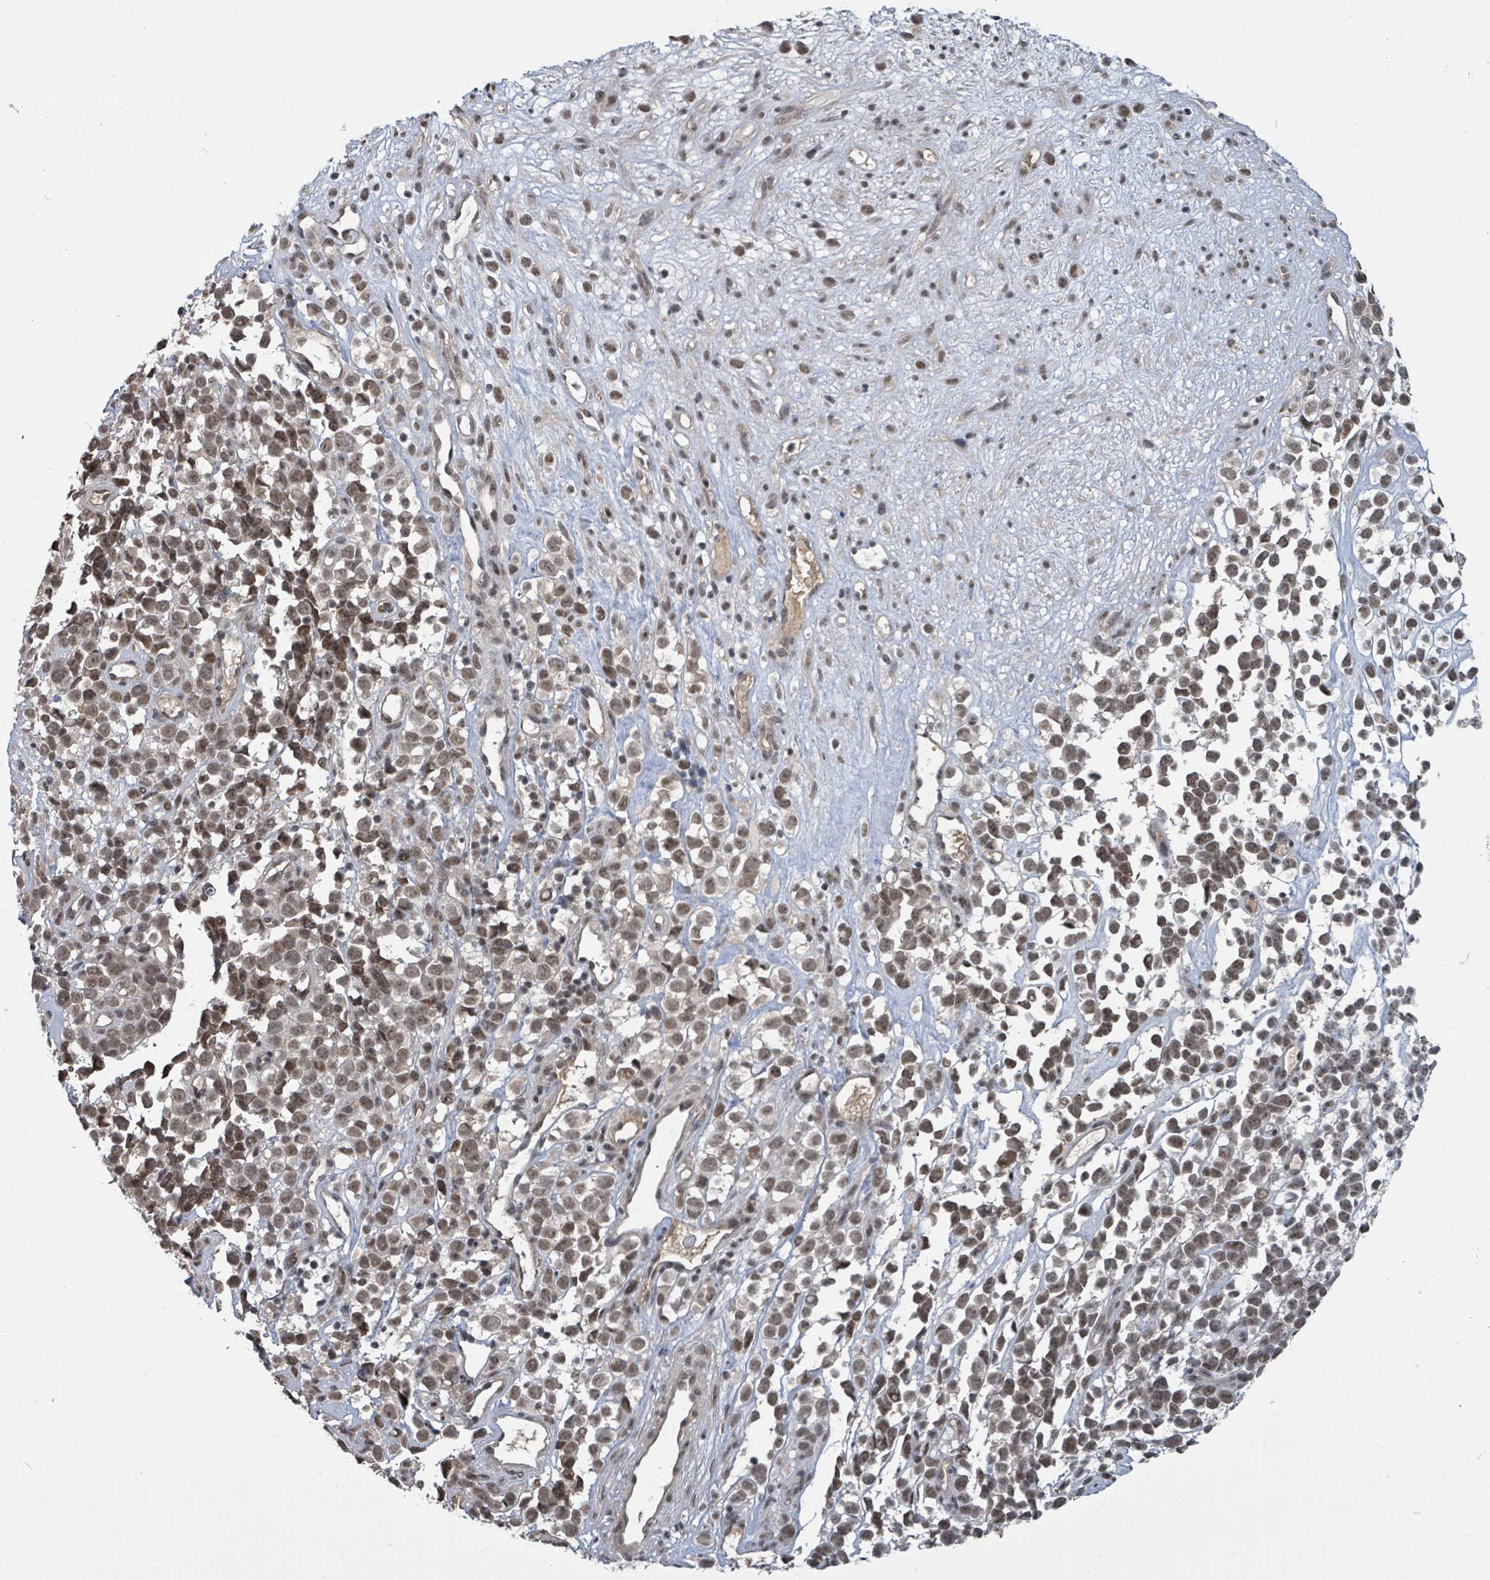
{"staining": {"intensity": "moderate", "quantity": ">75%", "location": "nuclear"}, "tissue": "melanoma", "cell_type": "Tumor cells", "image_type": "cancer", "snomed": [{"axis": "morphology", "description": "Malignant melanoma, NOS"}, {"axis": "topography", "description": "Nose, NOS"}], "caption": "This photomicrograph shows IHC staining of human malignant melanoma, with medium moderate nuclear expression in approximately >75% of tumor cells.", "gene": "ZBTB14", "patient": {"sex": "female", "age": 48}}